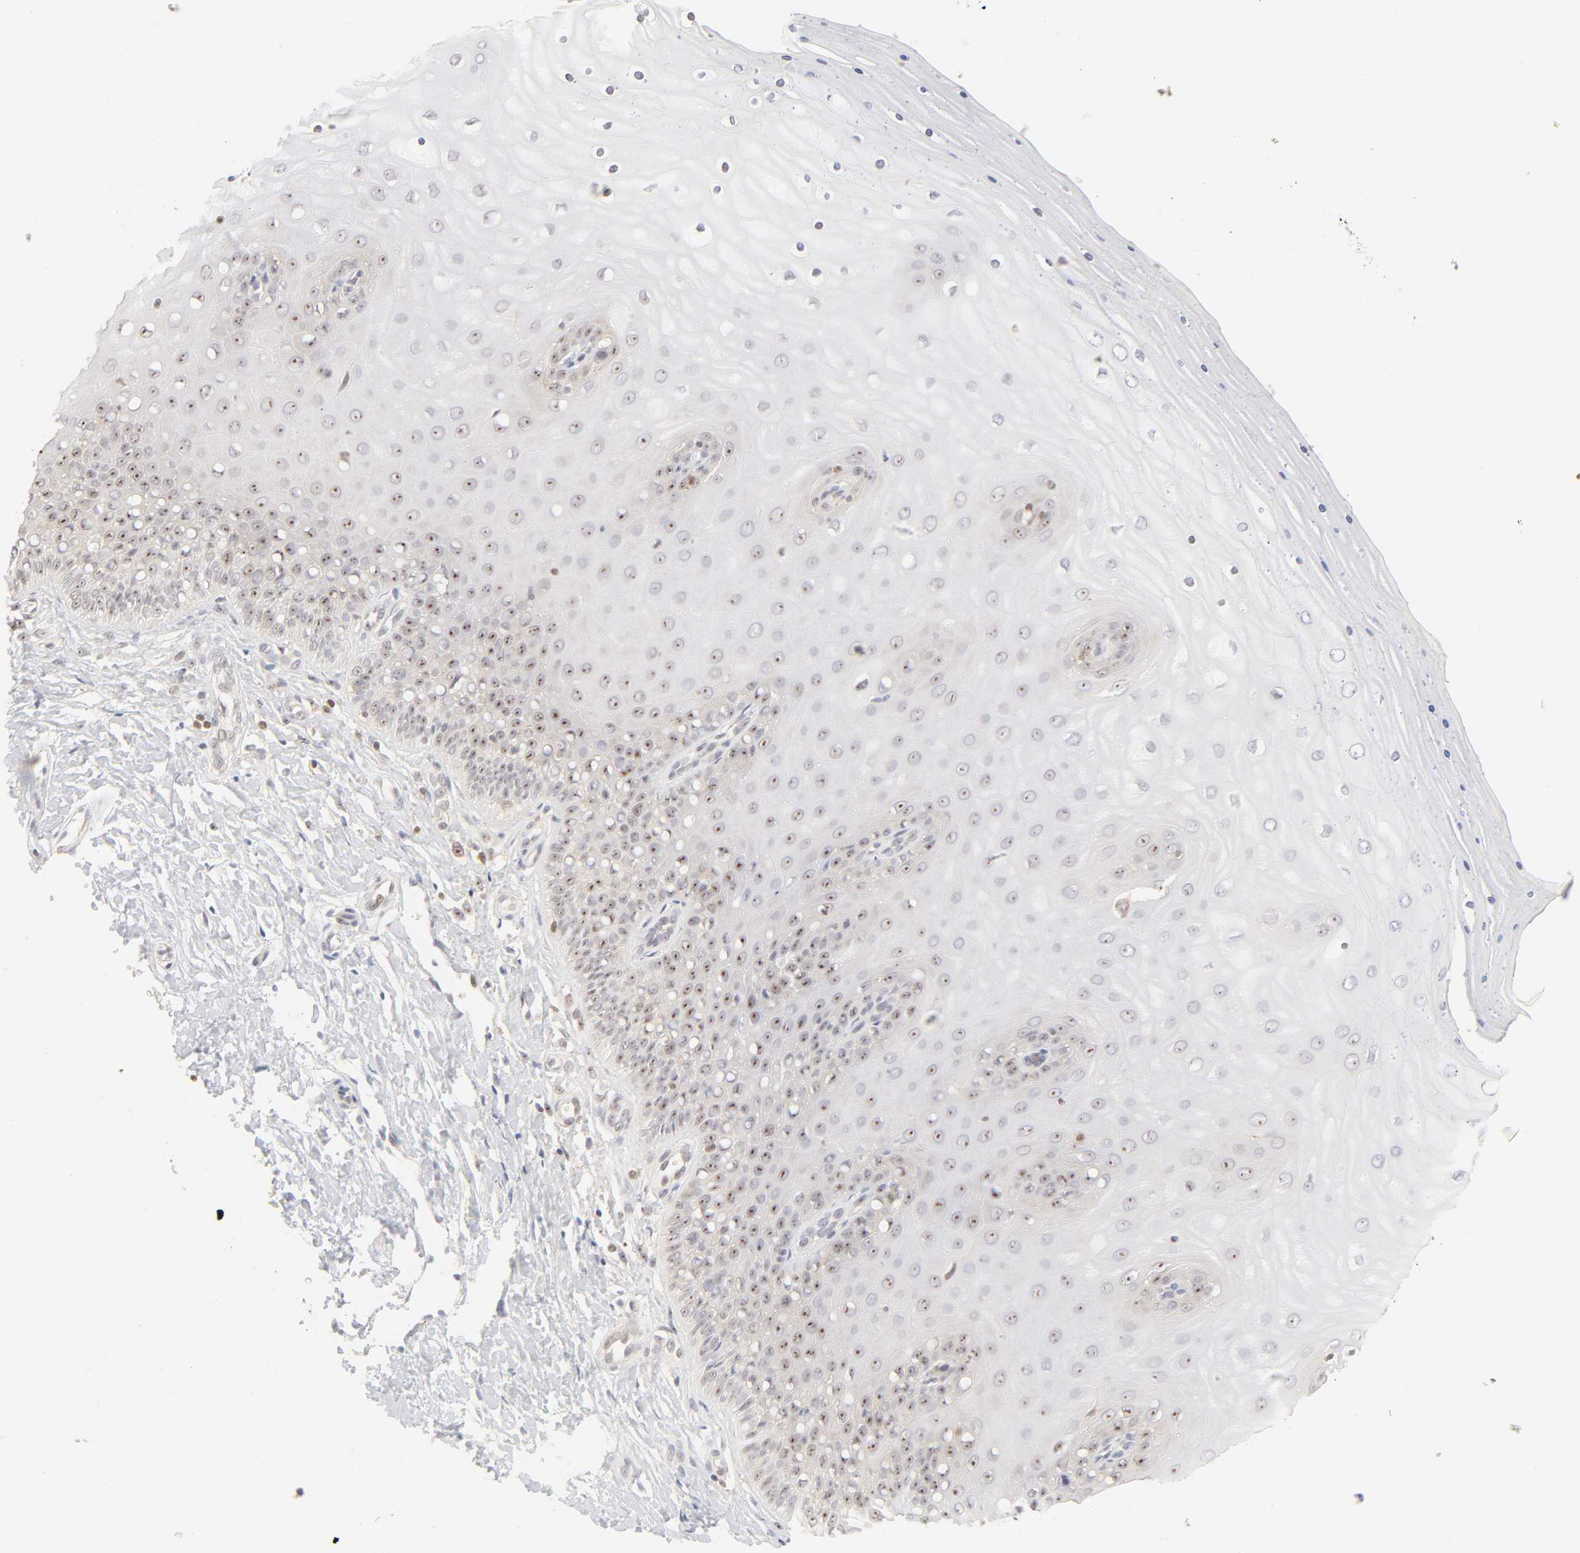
{"staining": {"intensity": "strong", "quantity": ">75%", "location": "cytoplasmic/membranous,nuclear"}, "tissue": "cervix", "cell_type": "Glandular cells", "image_type": "normal", "snomed": [{"axis": "morphology", "description": "Normal tissue, NOS"}, {"axis": "topography", "description": "Cervix"}], "caption": "Cervix stained for a protein exhibits strong cytoplasmic/membranous,nuclear positivity in glandular cells. Using DAB (3,3'-diaminobenzidine) (brown) and hematoxylin (blue) stains, captured at high magnification using brightfield microscopy.", "gene": "KIF2A", "patient": {"sex": "female", "age": 55}}